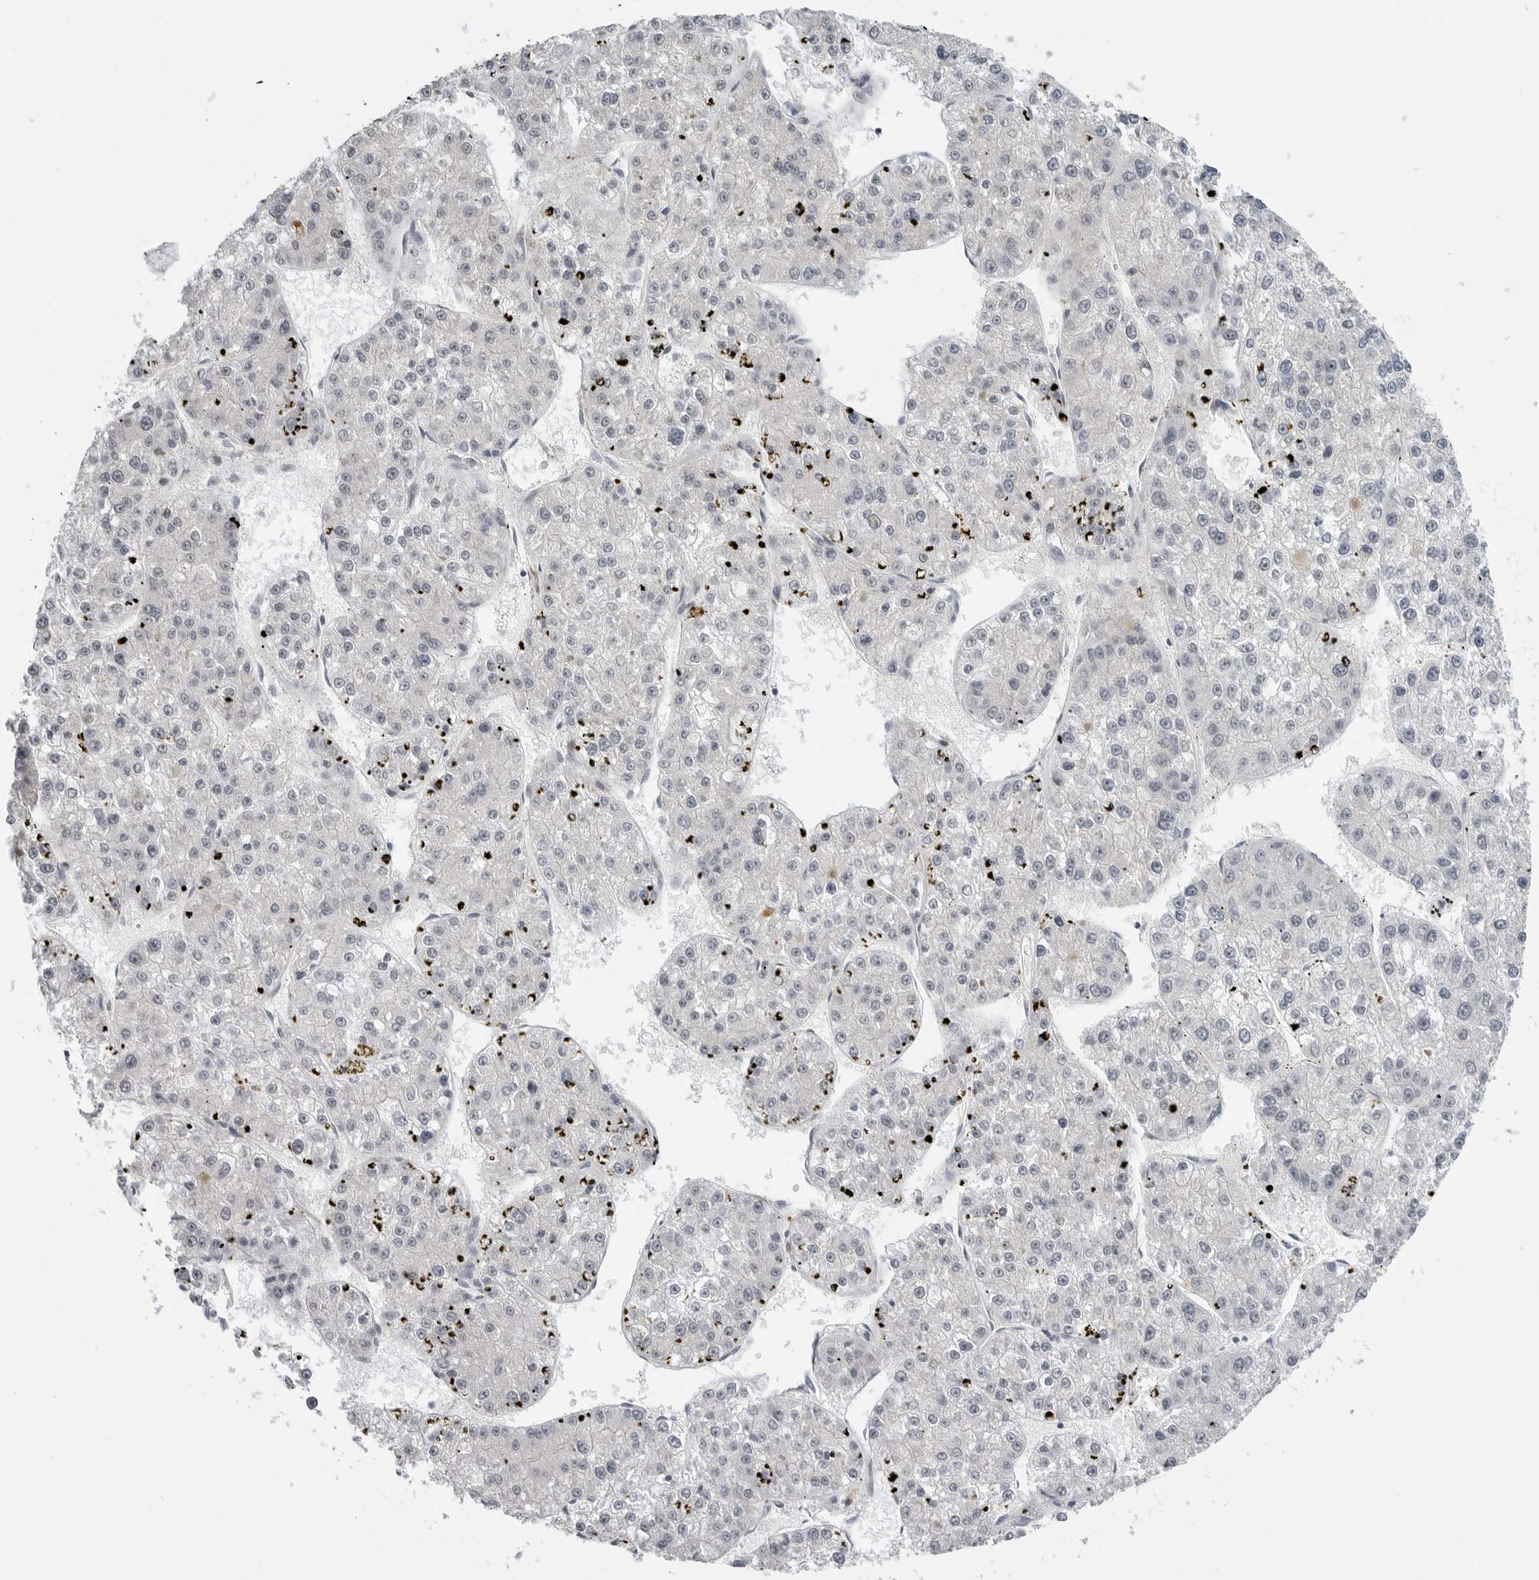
{"staining": {"intensity": "negative", "quantity": "none", "location": "none"}, "tissue": "liver cancer", "cell_type": "Tumor cells", "image_type": "cancer", "snomed": [{"axis": "morphology", "description": "Carcinoma, Hepatocellular, NOS"}, {"axis": "topography", "description": "Liver"}], "caption": "IHC of human liver hepatocellular carcinoma demonstrates no staining in tumor cells.", "gene": "ADAMTS5", "patient": {"sex": "female", "age": 73}}